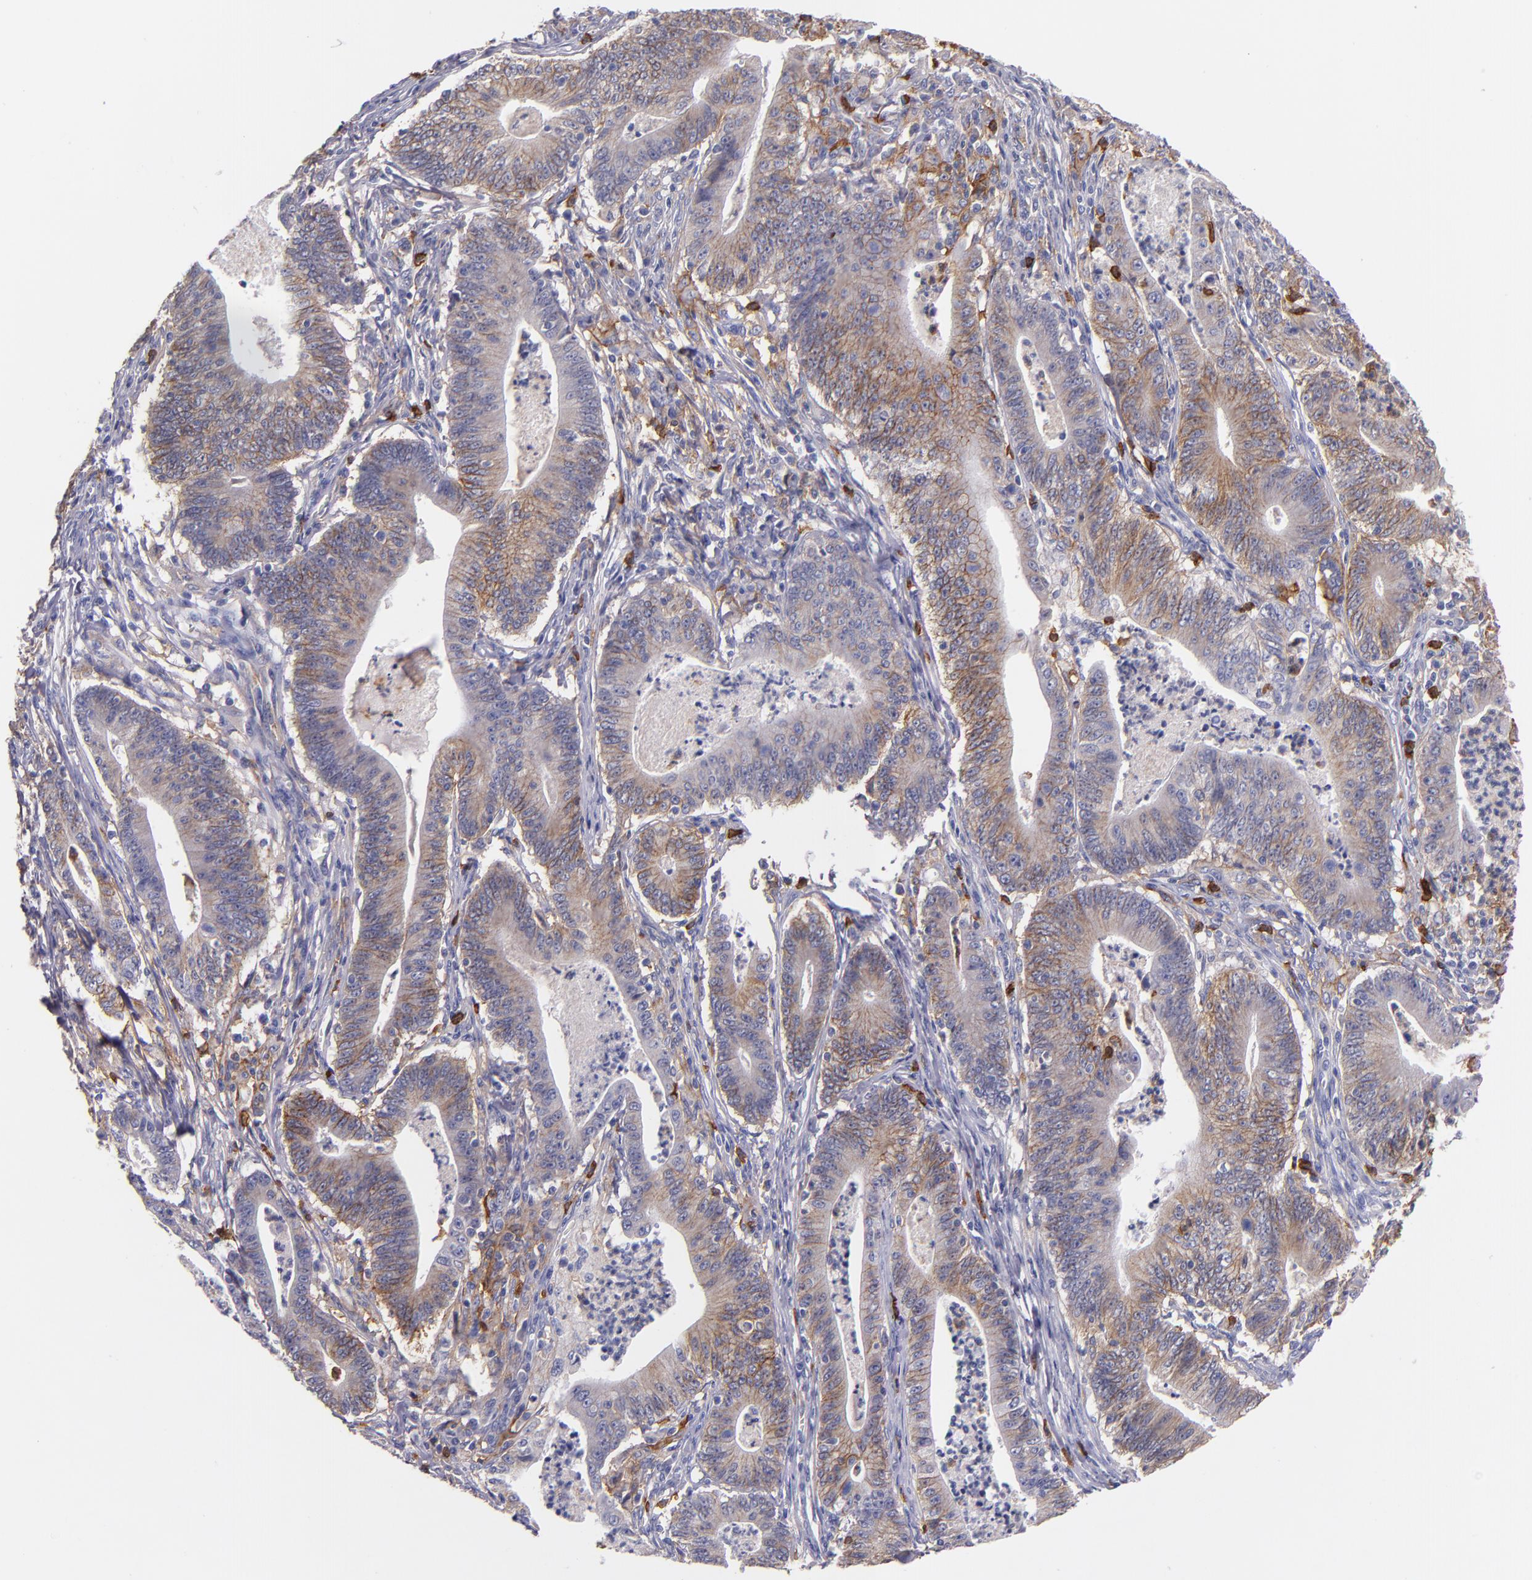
{"staining": {"intensity": "moderate", "quantity": "25%-75%", "location": "cytoplasmic/membranous"}, "tissue": "stomach cancer", "cell_type": "Tumor cells", "image_type": "cancer", "snomed": [{"axis": "morphology", "description": "Adenocarcinoma, NOS"}, {"axis": "topography", "description": "Stomach, lower"}], "caption": "Stomach adenocarcinoma stained for a protein (brown) shows moderate cytoplasmic/membranous positive expression in about 25%-75% of tumor cells.", "gene": "C5AR1", "patient": {"sex": "female", "age": 86}}